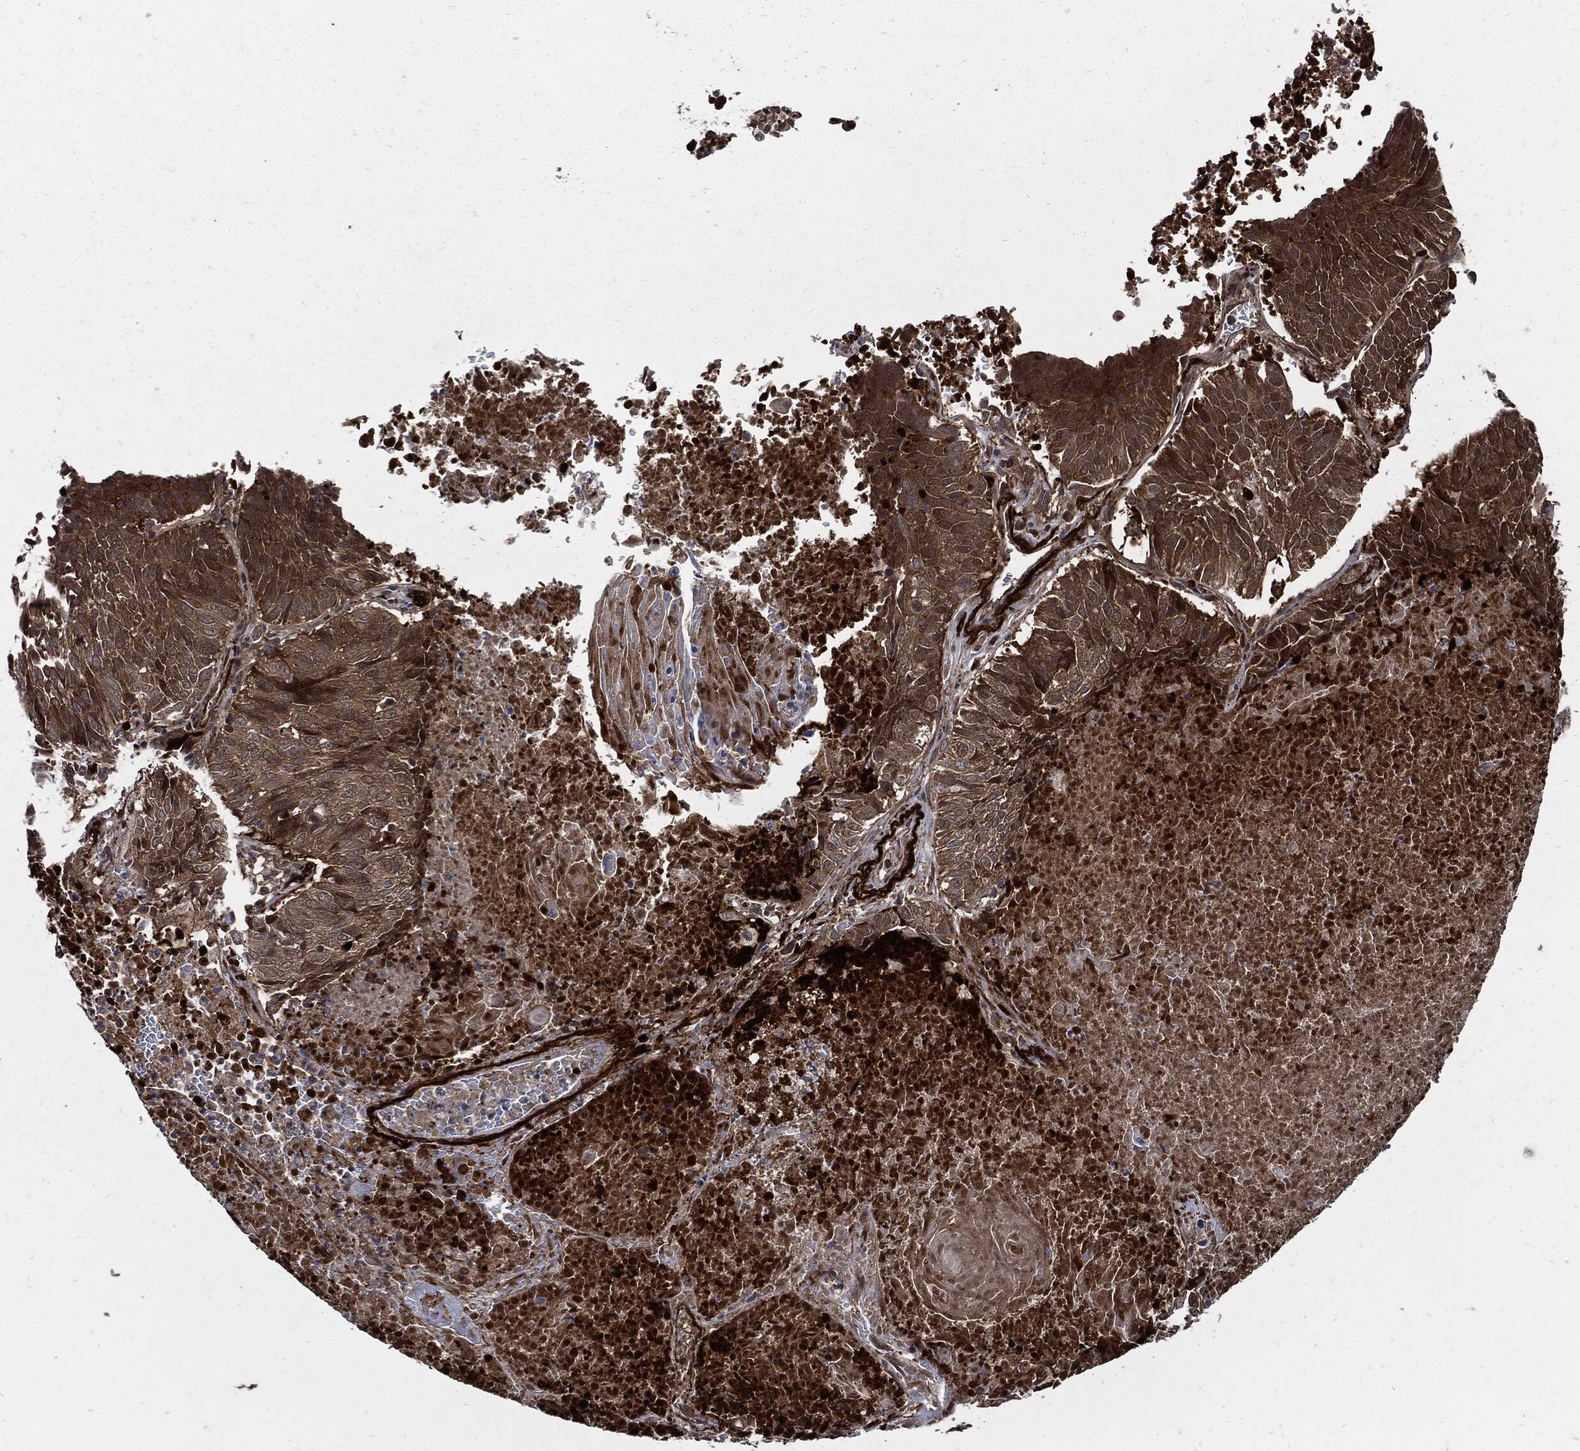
{"staining": {"intensity": "strong", "quantity": "25%-75%", "location": "cytoplasmic/membranous"}, "tissue": "lung cancer", "cell_type": "Tumor cells", "image_type": "cancer", "snomed": [{"axis": "morphology", "description": "Squamous cell carcinoma, NOS"}, {"axis": "topography", "description": "Lung"}], "caption": "Immunohistochemical staining of human squamous cell carcinoma (lung) displays strong cytoplasmic/membranous protein positivity in approximately 25%-75% of tumor cells.", "gene": "CLU", "patient": {"sex": "male", "age": 64}}